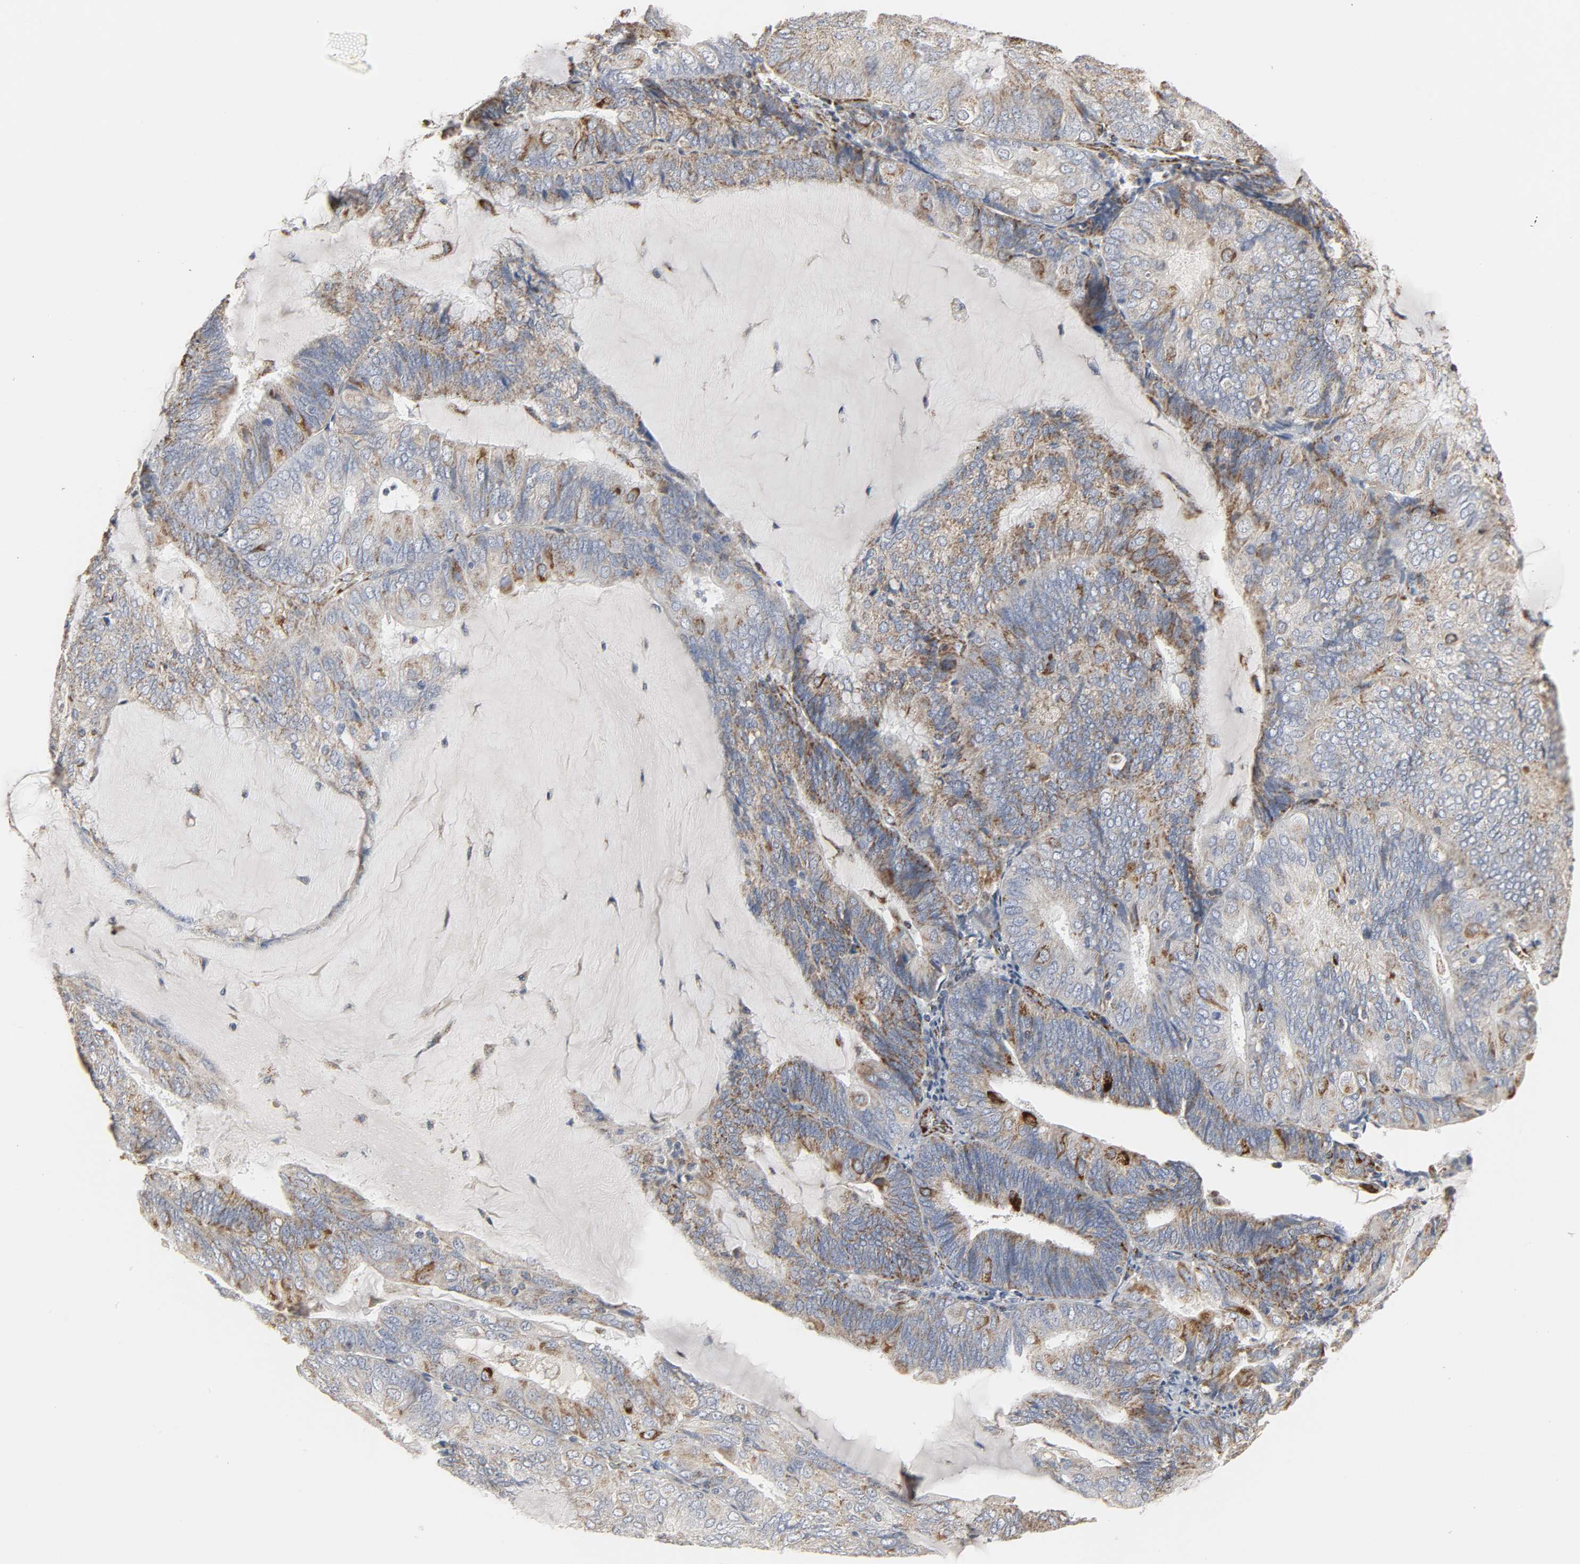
{"staining": {"intensity": "moderate", "quantity": "25%-75%", "location": "cytoplasmic/membranous"}, "tissue": "endometrial cancer", "cell_type": "Tumor cells", "image_type": "cancer", "snomed": [{"axis": "morphology", "description": "Adenocarcinoma, NOS"}, {"axis": "topography", "description": "Endometrium"}], "caption": "The image demonstrates immunohistochemical staining of endometrial cancer (adenocarcinoma). There is moderate cytoplasmic/membranous expression is identified in about 25%-75% of tumor cells.", "gene": "ACAT1", "patient": {"sex": "female", "age": 81}}